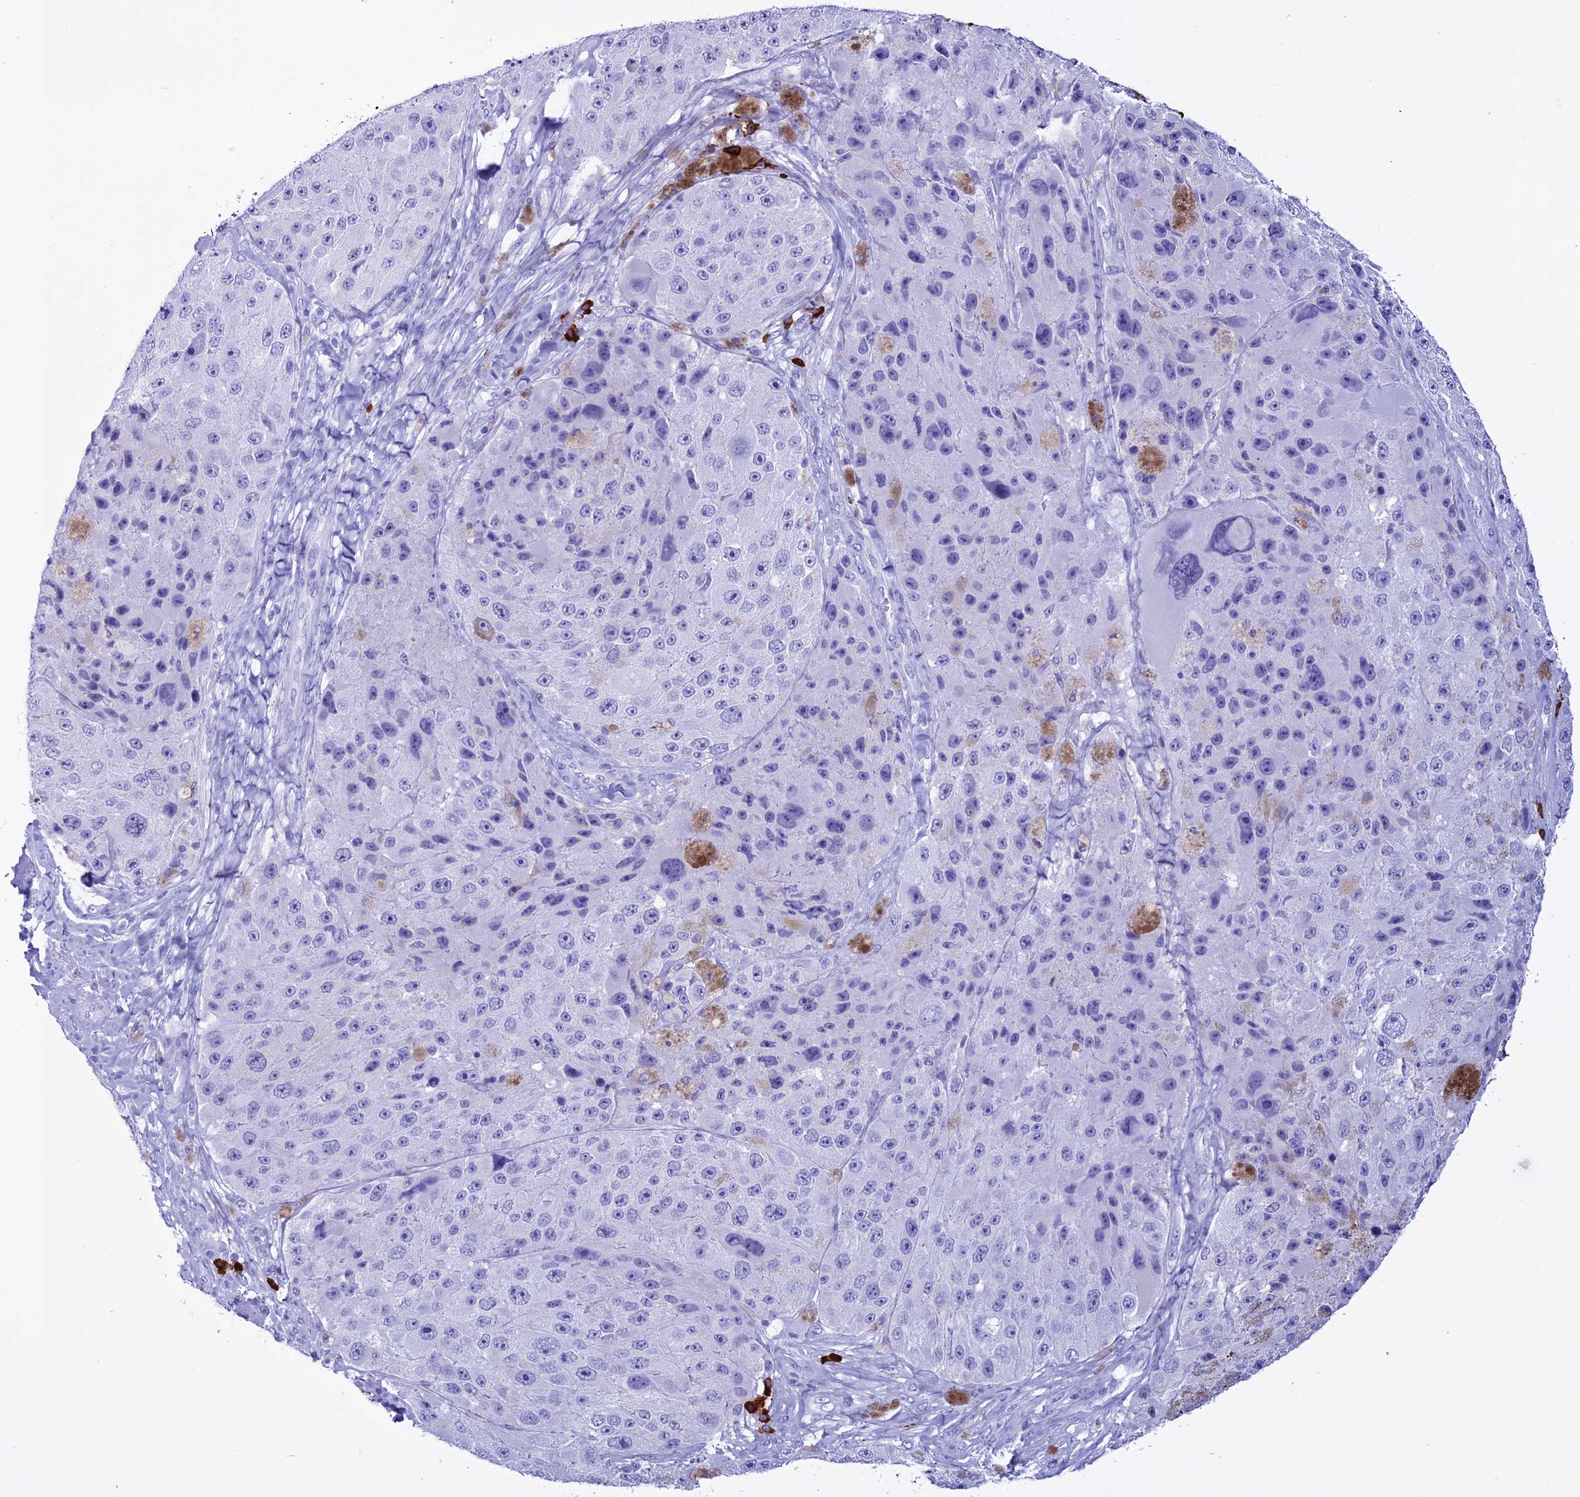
{"staining": {"intensity": "negative", "quantity": "none", "location": "none"}, "tissue": "melanoma", "cell_type": "Tumor cells", "image_type": "cancer", "snomed": [{"axis": "morphology", "description": "Malignant melanoma, Metastatic site"}, {"axis": "topography", "description": "Lymph node"}], "caption": "Immunohistochemical staining of malignant melanoma (metastatic site) reveals no significant expression in tumor cells. (DAB (3,3'-diaminobenzidine) IHC visualized using brightfield microscopy, high magnification).", "gene": "MZB1", "patient": {"sex": "male", "age": 62}}